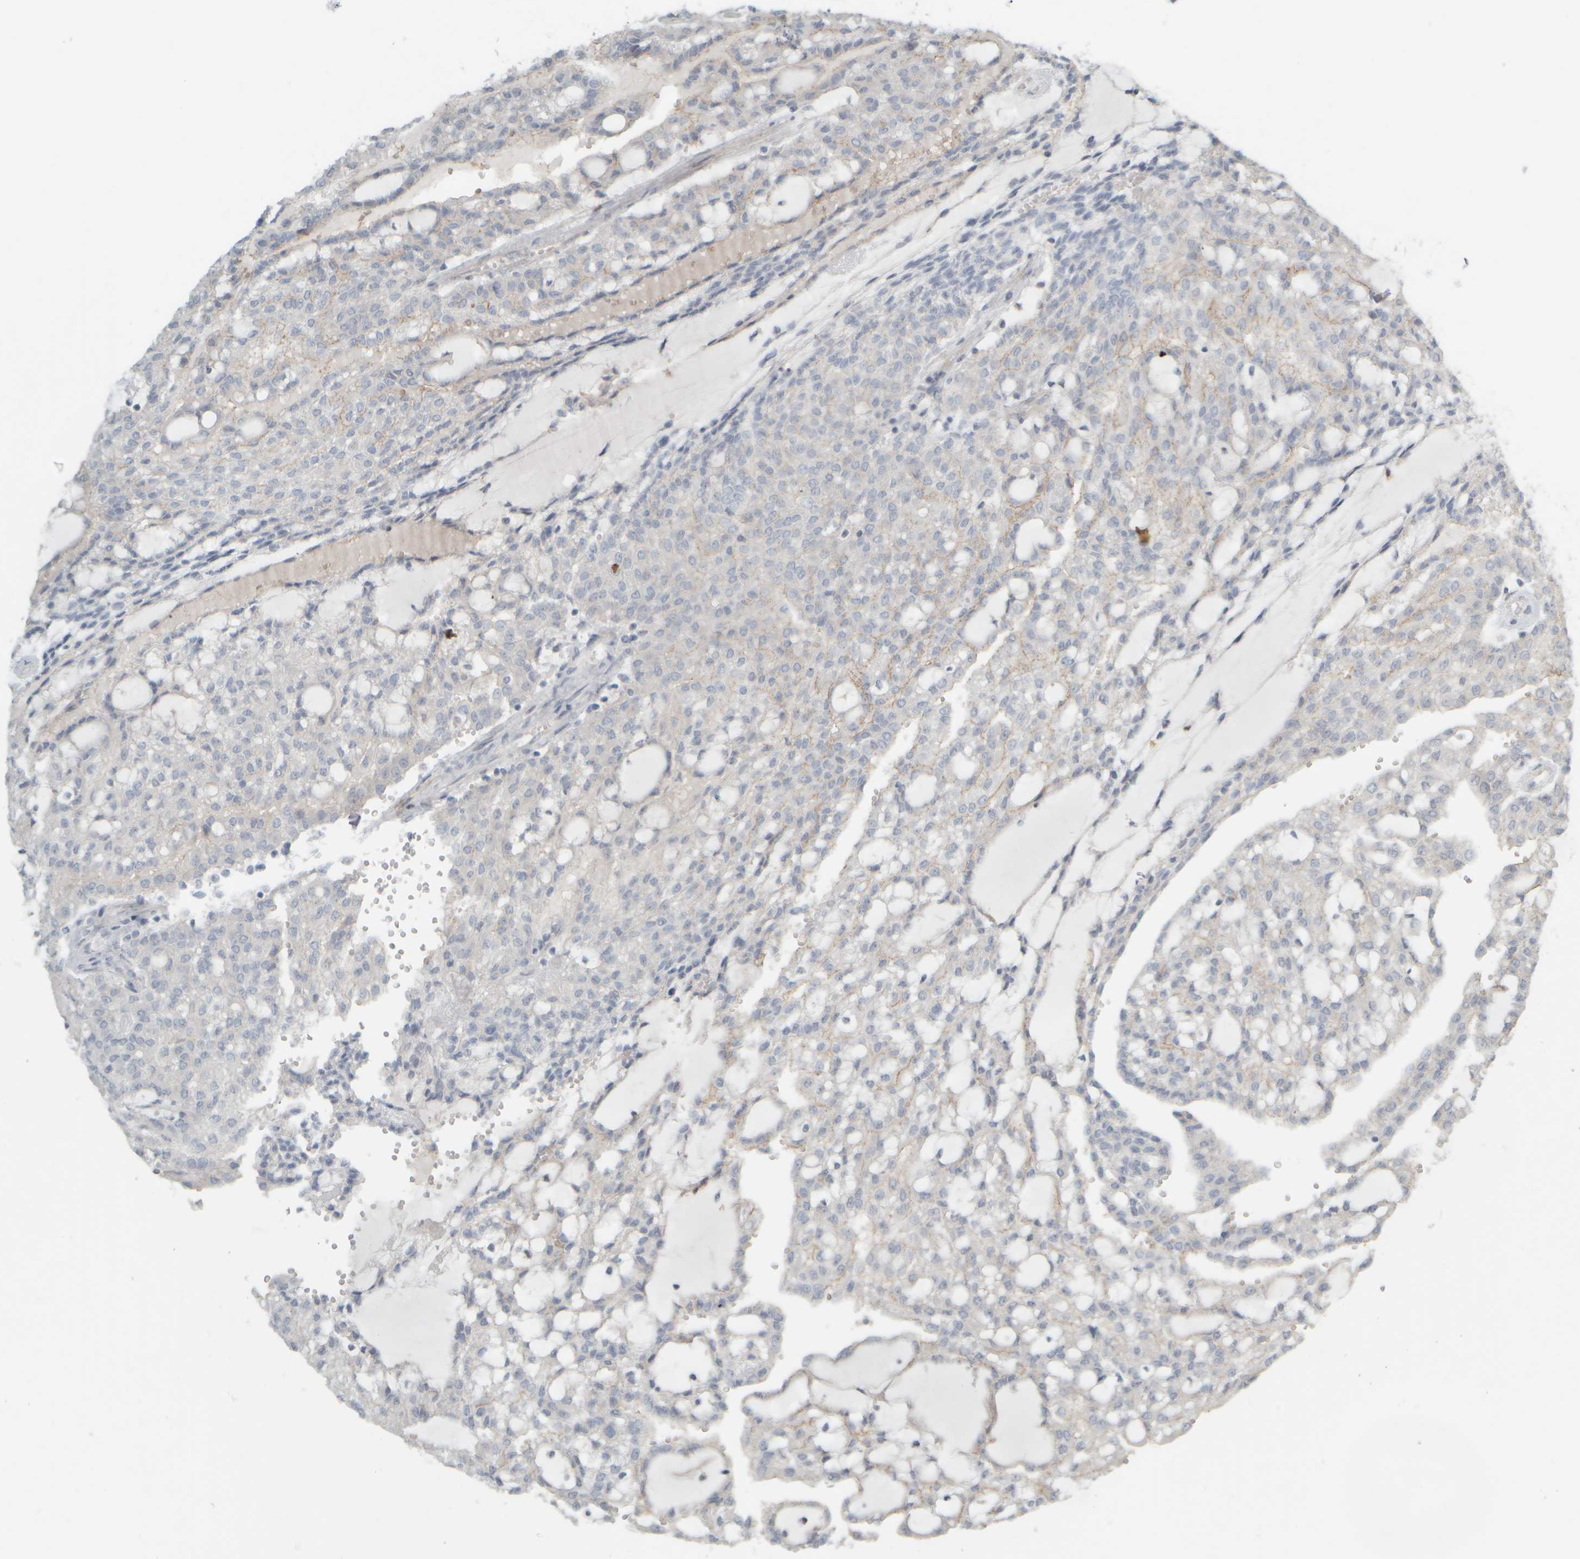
{"staining": {"intensity": "negative", "quantity": "none", "location": "none"}, "tissue": "renal cancer", "cell_type": "Tumor cells", "image_type": "cancer", "snomed": [{"axis": "morphology", "description": "Adenocarcinoma, NOS"}, {"axis": "topography", "description": "Kidney"}], "caption": "This histopathology image is of renal adenocarcinoma stained with IHC to label a protein in brown with the nuclei are counter-stained blue. There is no staining in tumor cells.", "gene": "HGS", "patient": {"sex": "male", "age": 63}}